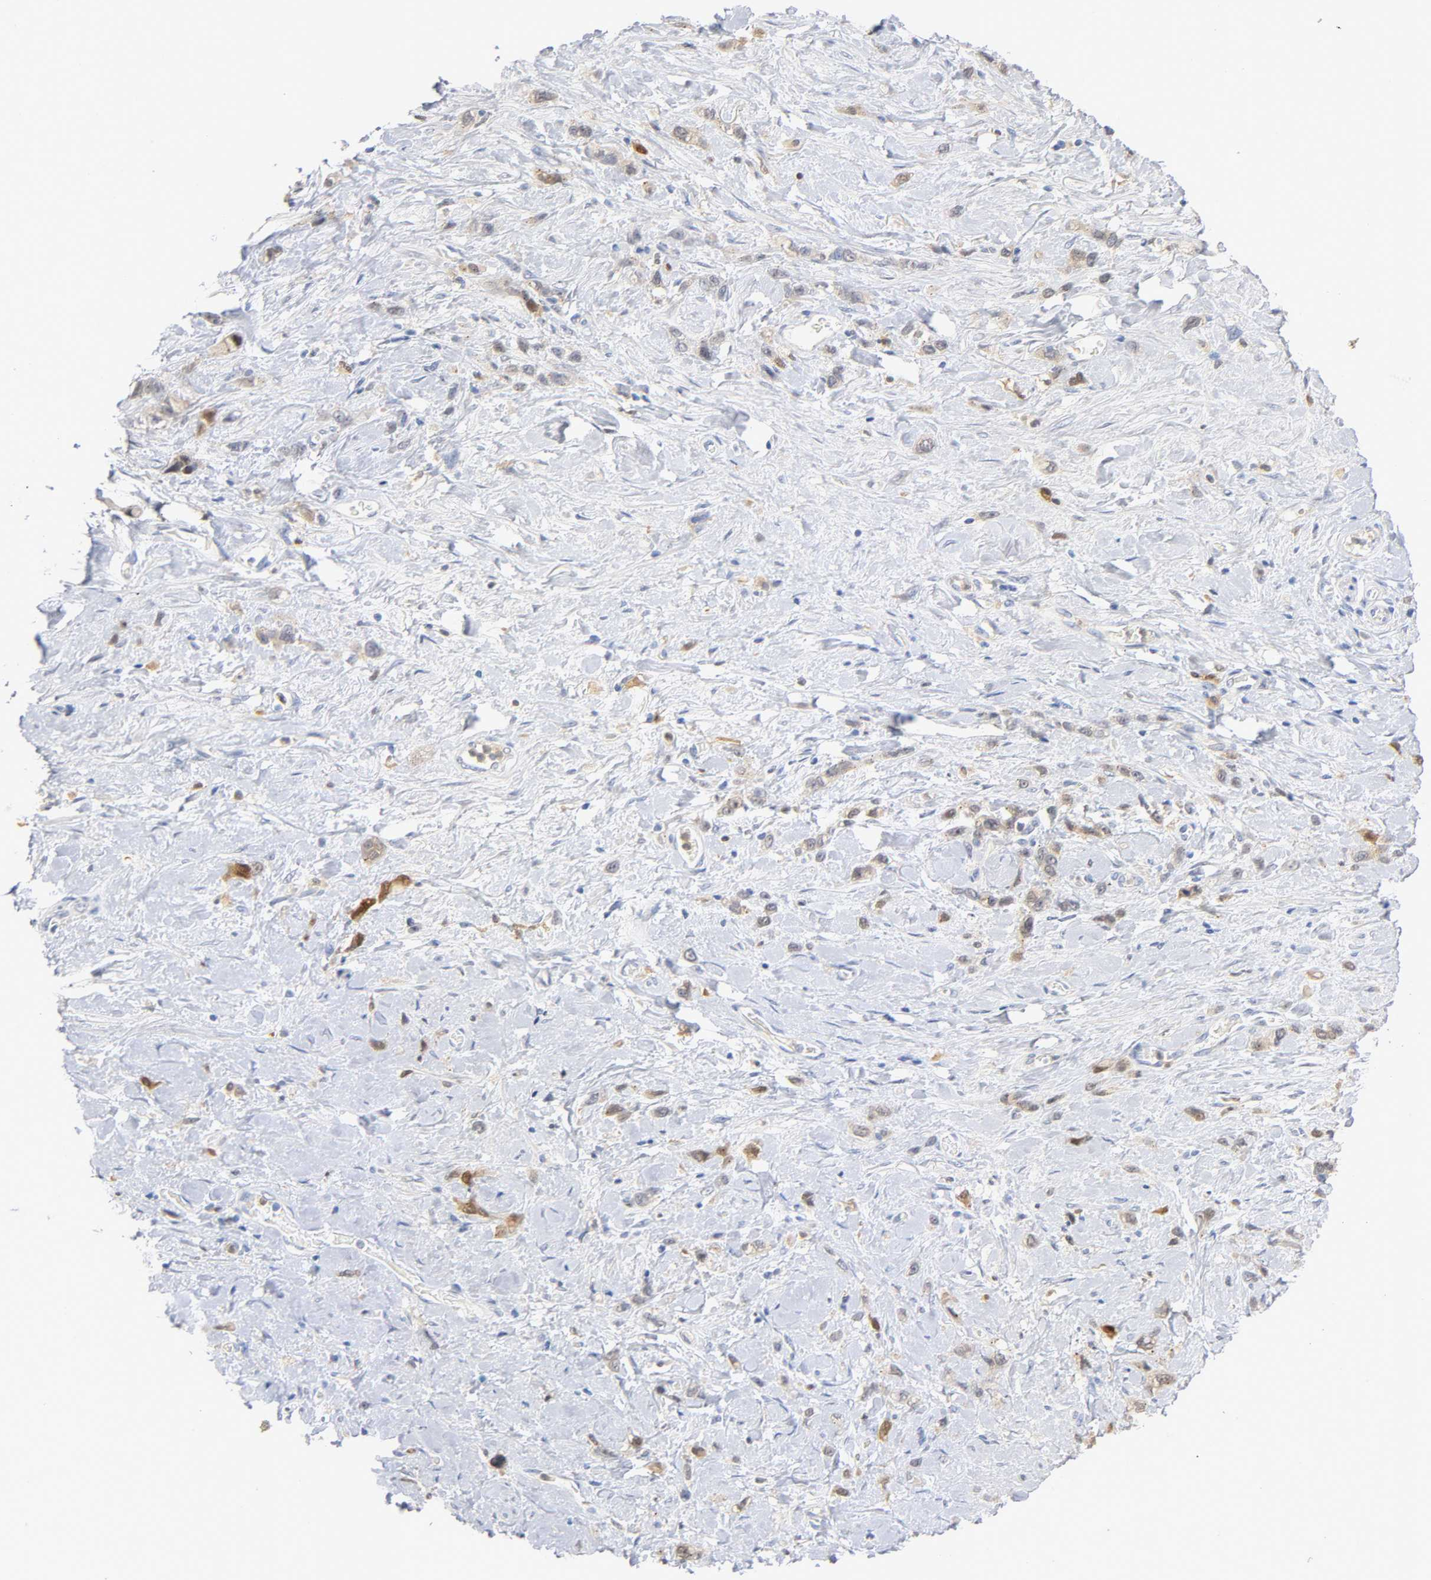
{"staining": {"intensity": "weak", "quantity": "25%-75%", "location": "cytoplasmic/membranous"}, "tissue": "stomach cancer", "cell_type": "Tumor cells", "image_type": "cancer", "snomed": [{"axis": "morphology", "description": "Normal tissue, NOS"}, {"axis": "morphology", "description": "Adenocarcinoma, NOS"}, {"axis": "morphology", "description": "Adenocarcinoma, High grade"}, {"axis": "topography", "description": "Stomach, upper"}, {"axis": "topography", "description": "Stomach"}], "caption": "A high-resolution image shows immunohistochemistry (IHC) staining of adenocarcinoma (stomach), which exhibits weak cytoplasmic/membranous staining in about 25%-75% of tumor cells. (DAB (3,3'-diaminobenzidine) IHC, brown staining for protein, blue staining for nuclei).", "gene": "IL18", "patient": {"sex": "female", "age": 65}}